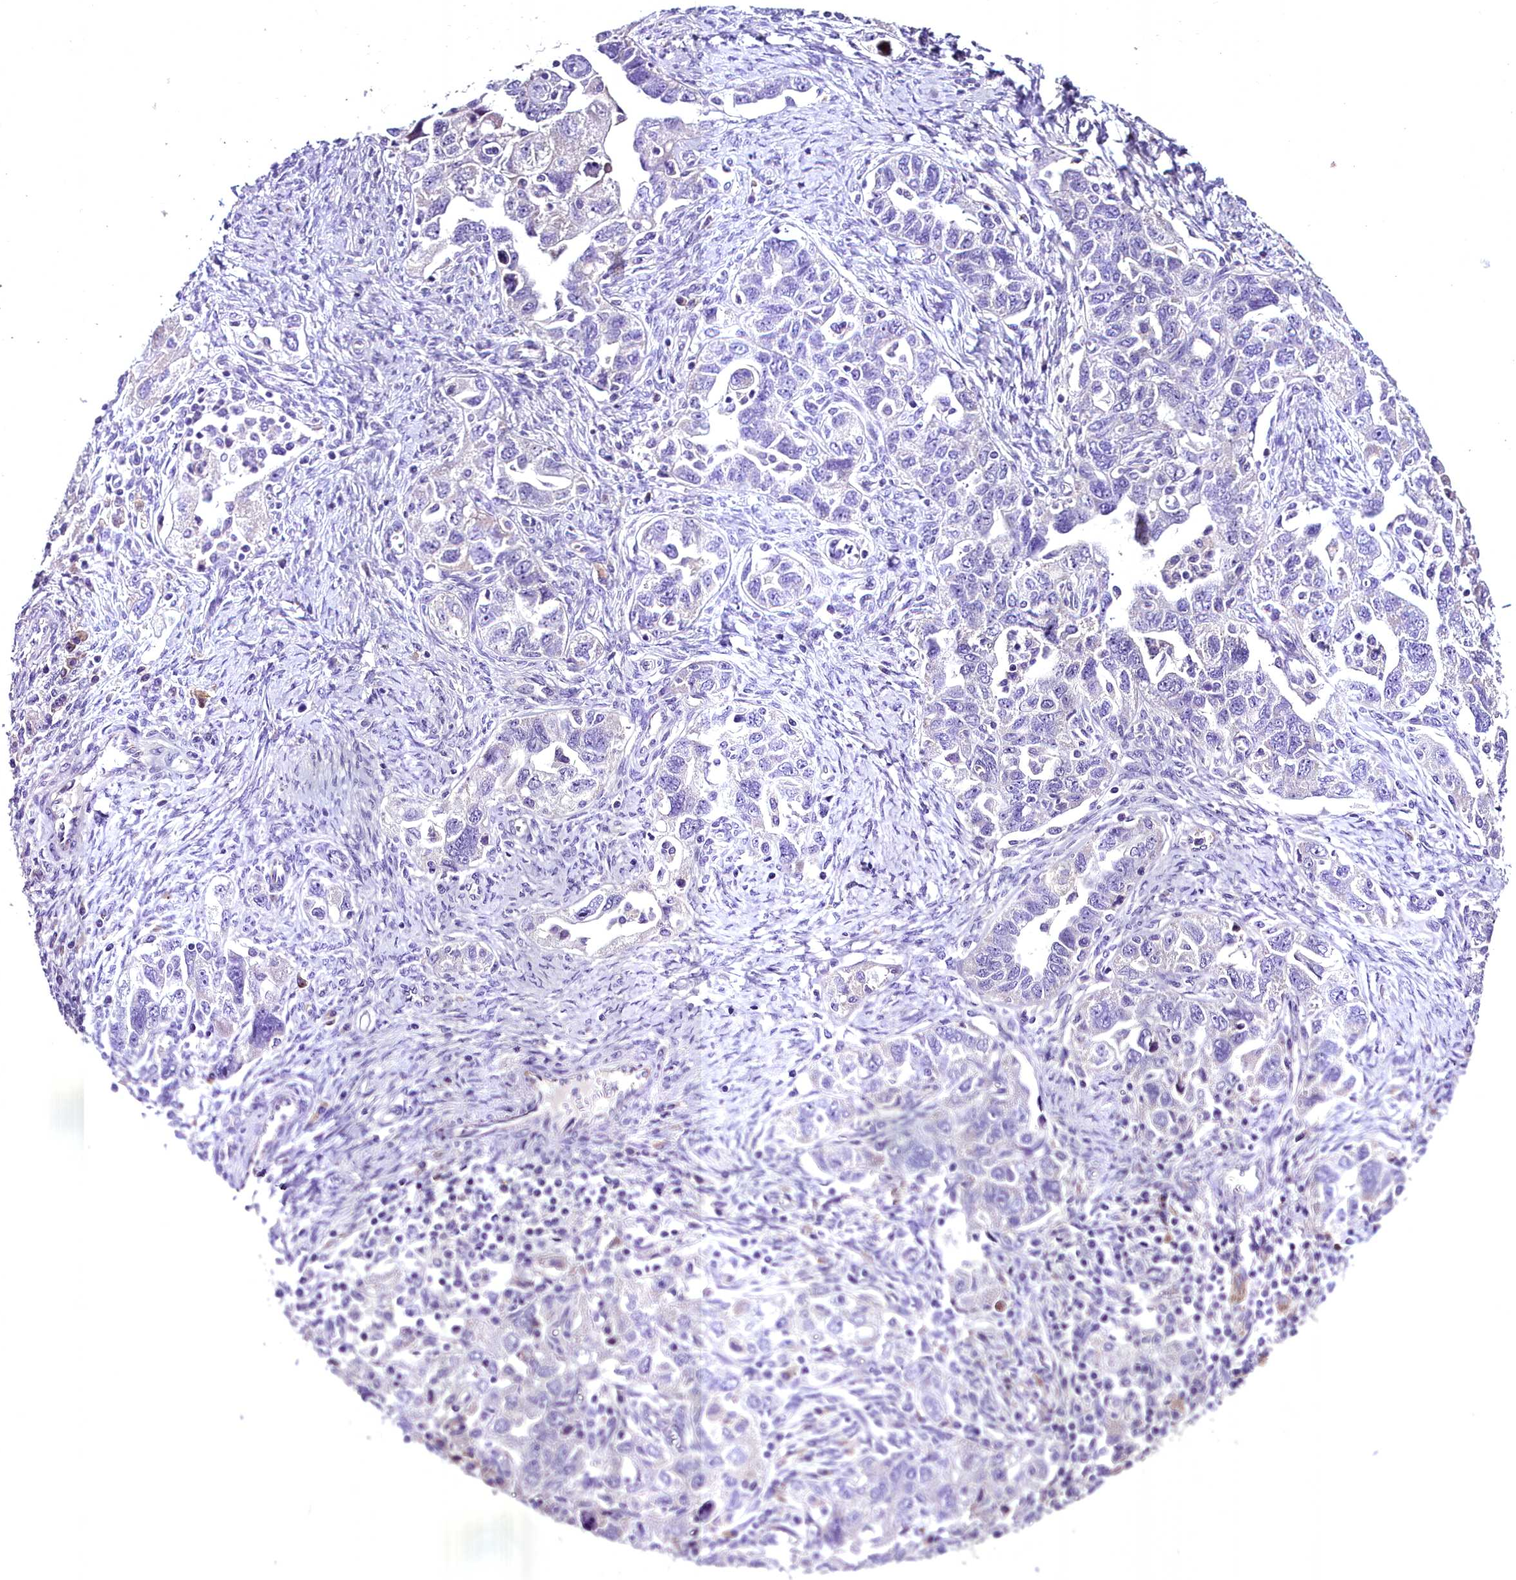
{"staining": {"intensity": "negative", "quantity": "none", "location": "none"}, "tissue": "ovarian cancer", "cell_type": "Tumor cells", "image_type": "cancer", "snomed": [{"axis": "morphology", "description": "Carcinoma, NOS"}, {"axis": "morphology", "description": "Cystadenocarcinoma, serous, NOS"}, {"axis": "topography", "description": "Ovary"}], "caption": "This is a histopathology image of IHC staining of ovarian carcinoma, which shows no staining in tumor cells.", "gene": "MS4A18", "patient": {"sex": "female", "age": 69}}